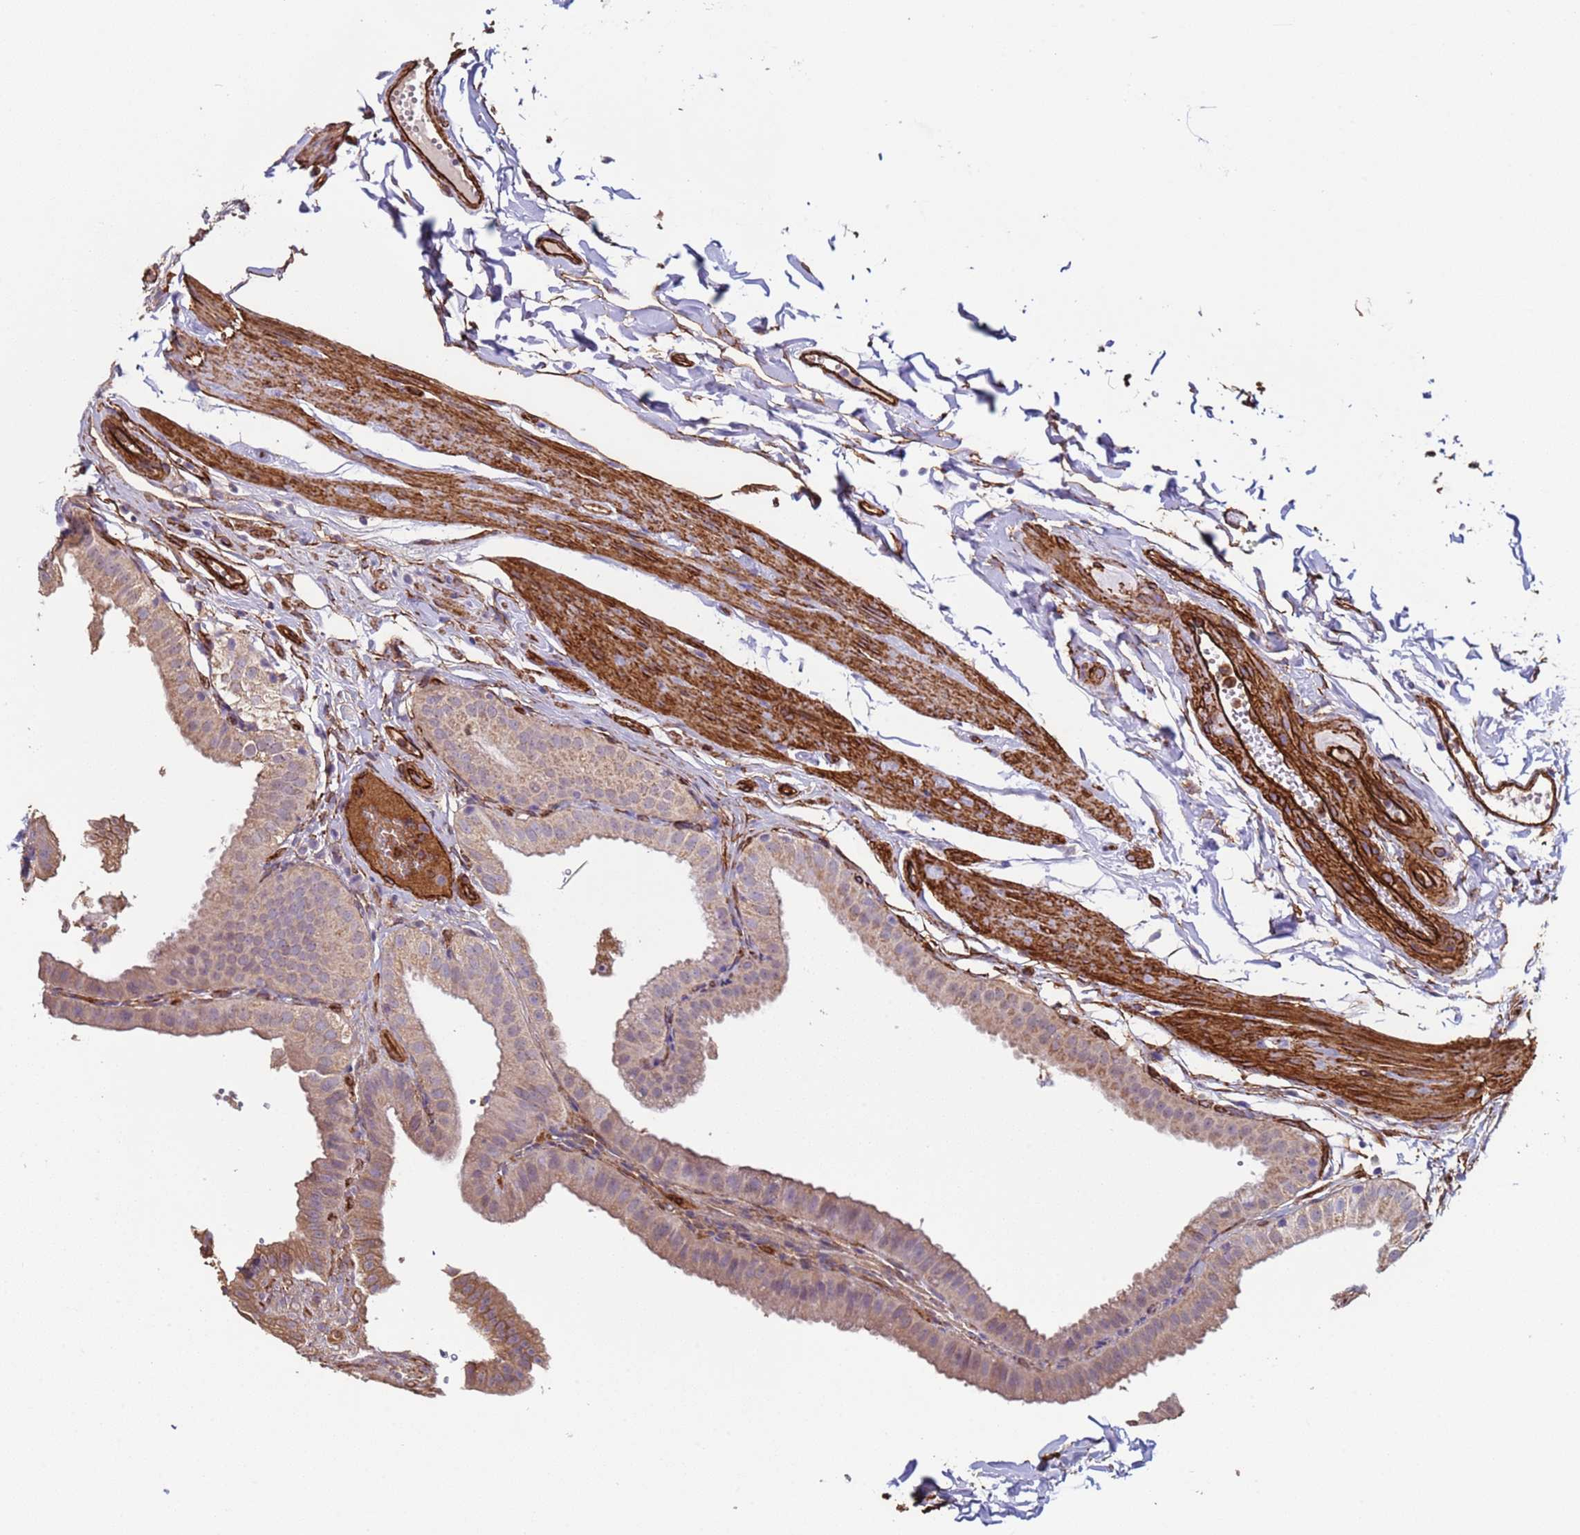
{"staining": {"intensity": "moderate", "quantity": "25%-75%", "location": "cytoplasmic/membranous"}, "tissue": "gallbladder", "cell_type": "Glandular cells", "image_type": "normal", "snomed": [{"axis": "morphology", "description": "Normal tissue, NOS"}, {"axis": "topography", "description": "Gallbladder"}], "caption": "The immunohistochemical stain labels moderate cytoplasmic/membranous positivity in glandular cells of normal gallbladder.", "gene": "GASK1A", "patient": {"sex": "female", "age": 61}}